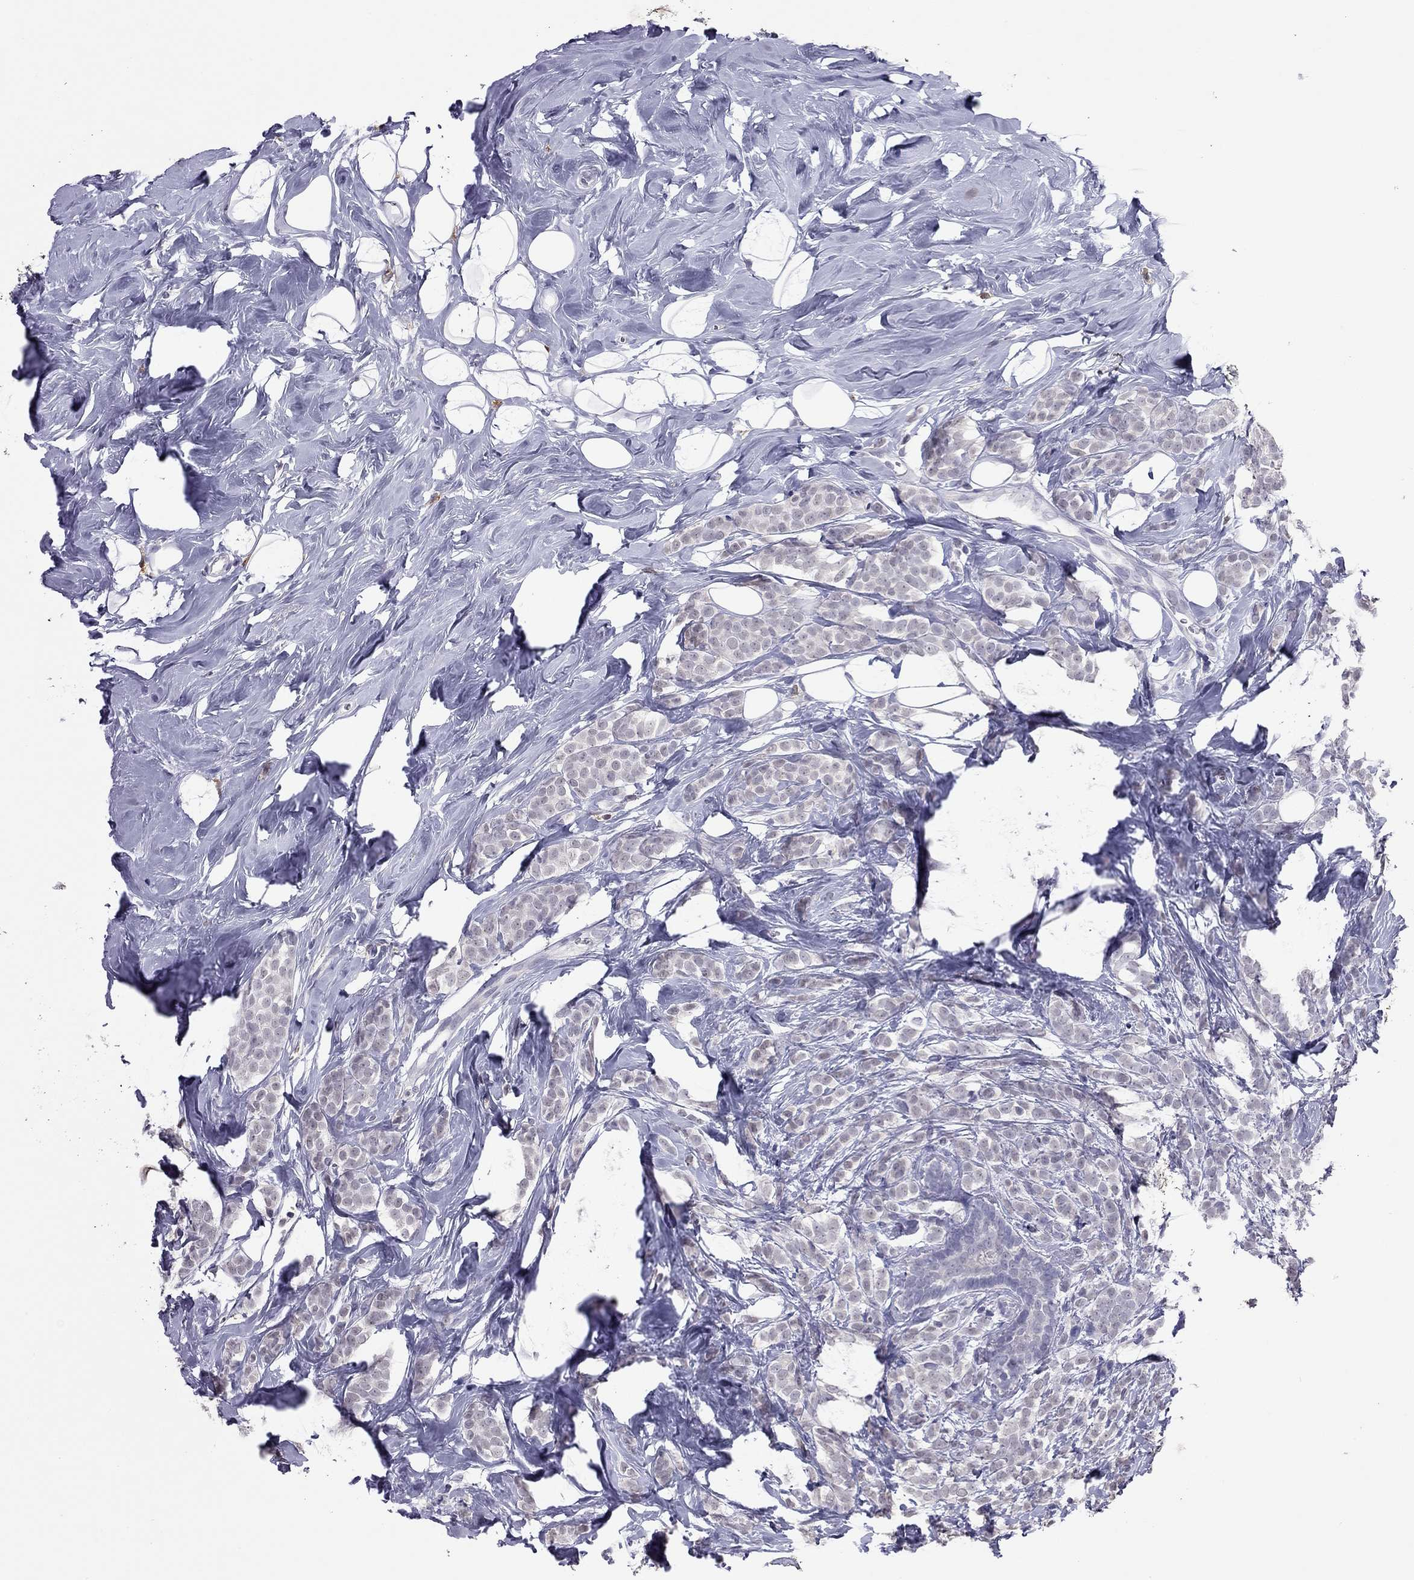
{"staining": {"intensity": "negative", "quantity": "none", "location": "none"}, "tissue": "breast cancer", "cell_type": "Tumor cells", "image_type": "cancer", "snomed": [{"axis": "morphology", "description": "Lobular carcinoma"}, {"axis": "topography", "description": "Breast"}], "caption": "This is an immunohistochemistry (IHC) photomicrograph of human breast cancer. There is no staining in tumor cells.", "gene": "PPP1R3A", "patient": {"sex": "female", "age": 49}}